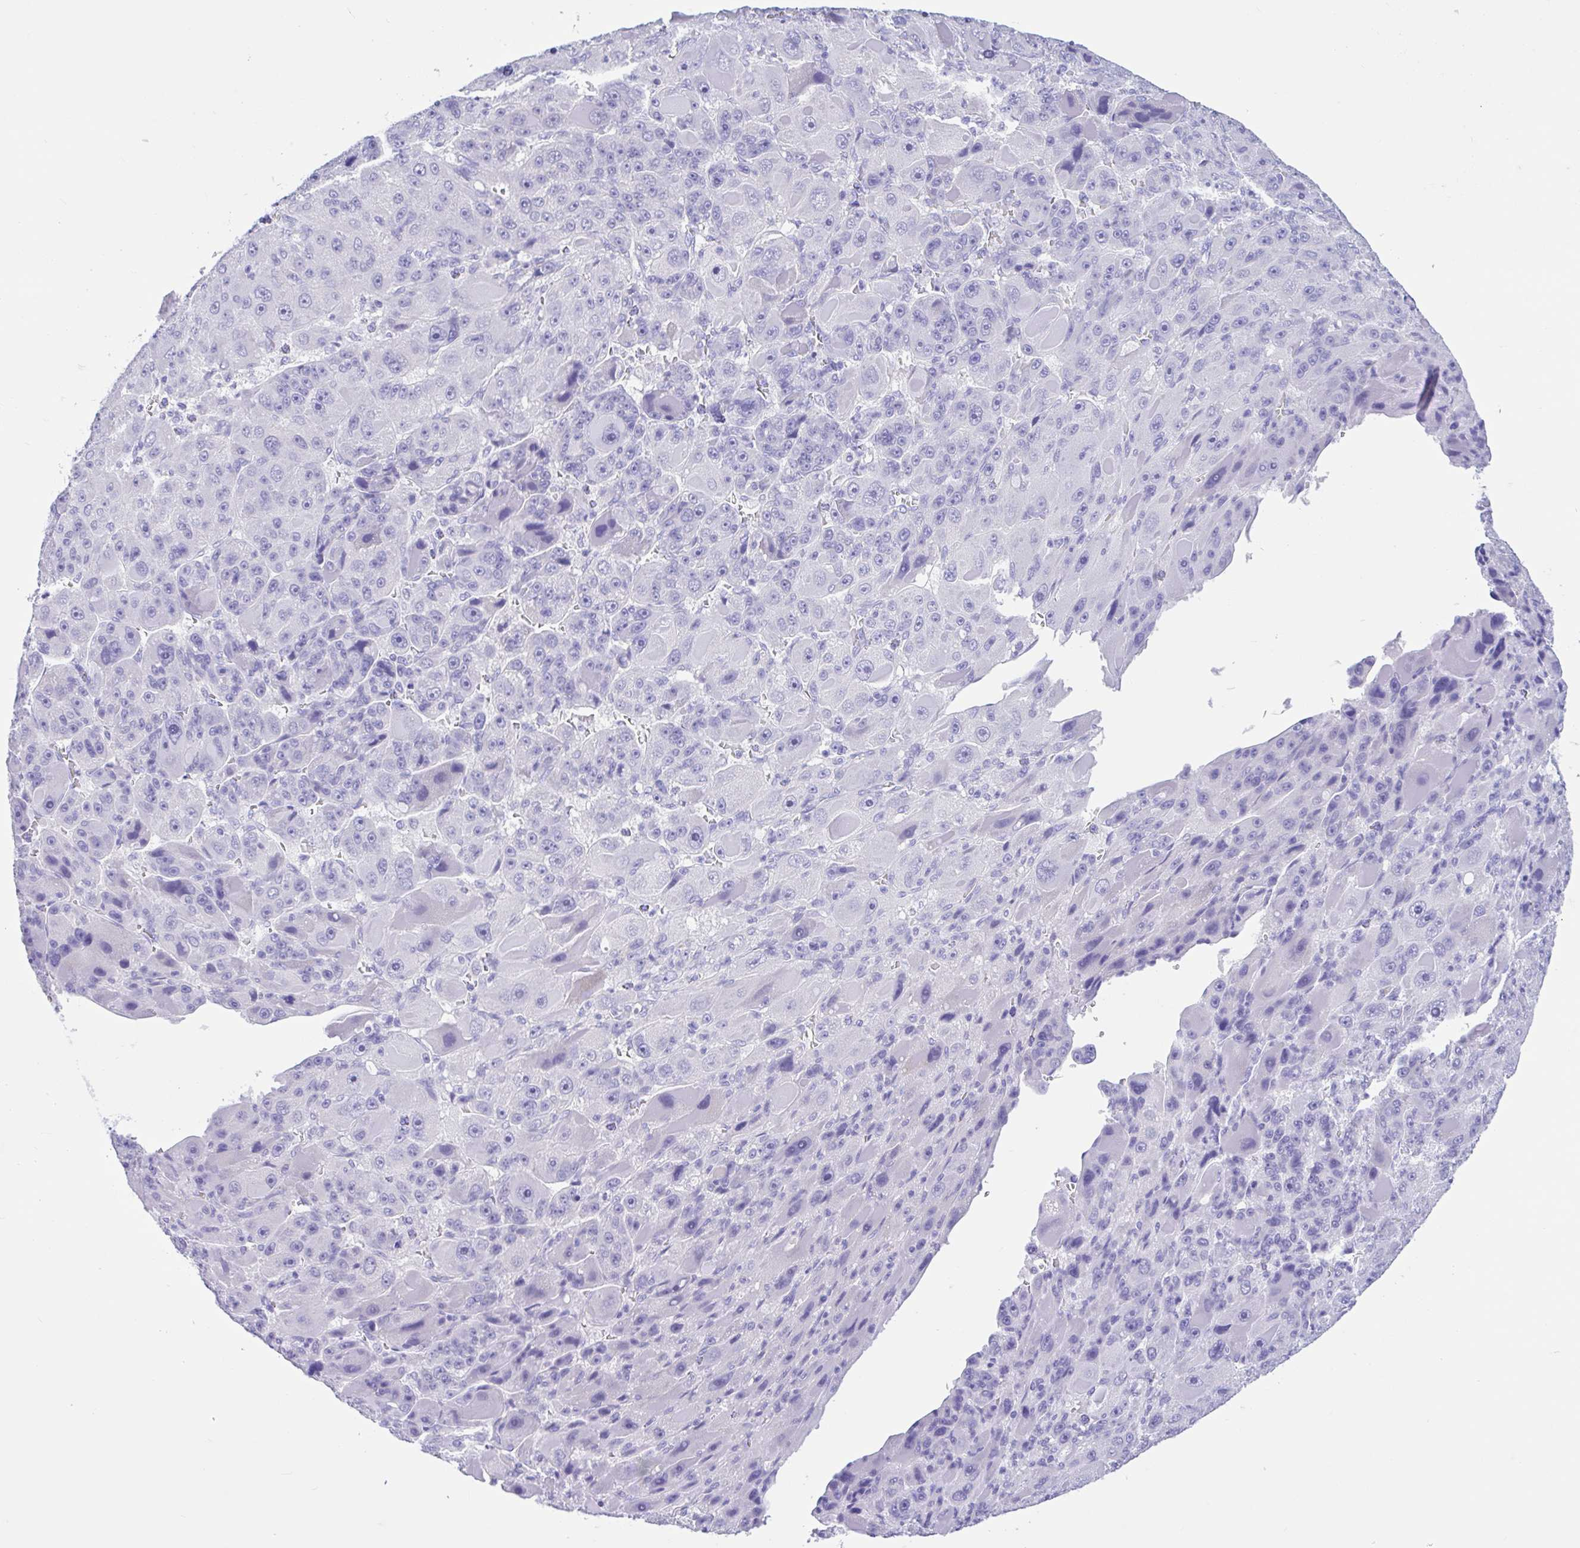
{"staining": {"intensity": "negative", "quantity": "none", "location": "none"}, "tissue": "liver cancer", "cell_type": "Tumor cells", "image_type": "cancer", "snomed": [{"axis": "morphology", "description": "Carcinoma, Hepatocellular, NOS"}, {"axis": "topography", "description": "Liver"}], "caption": "DAB (3,3'-diaminobenzidine) immunohistochemical staining of hepatocellular carcinoma (liver) shows no significant positivity in tumor cells.", "gene": "OR4N4", "patient": {"sex": "male", "age": 76}}